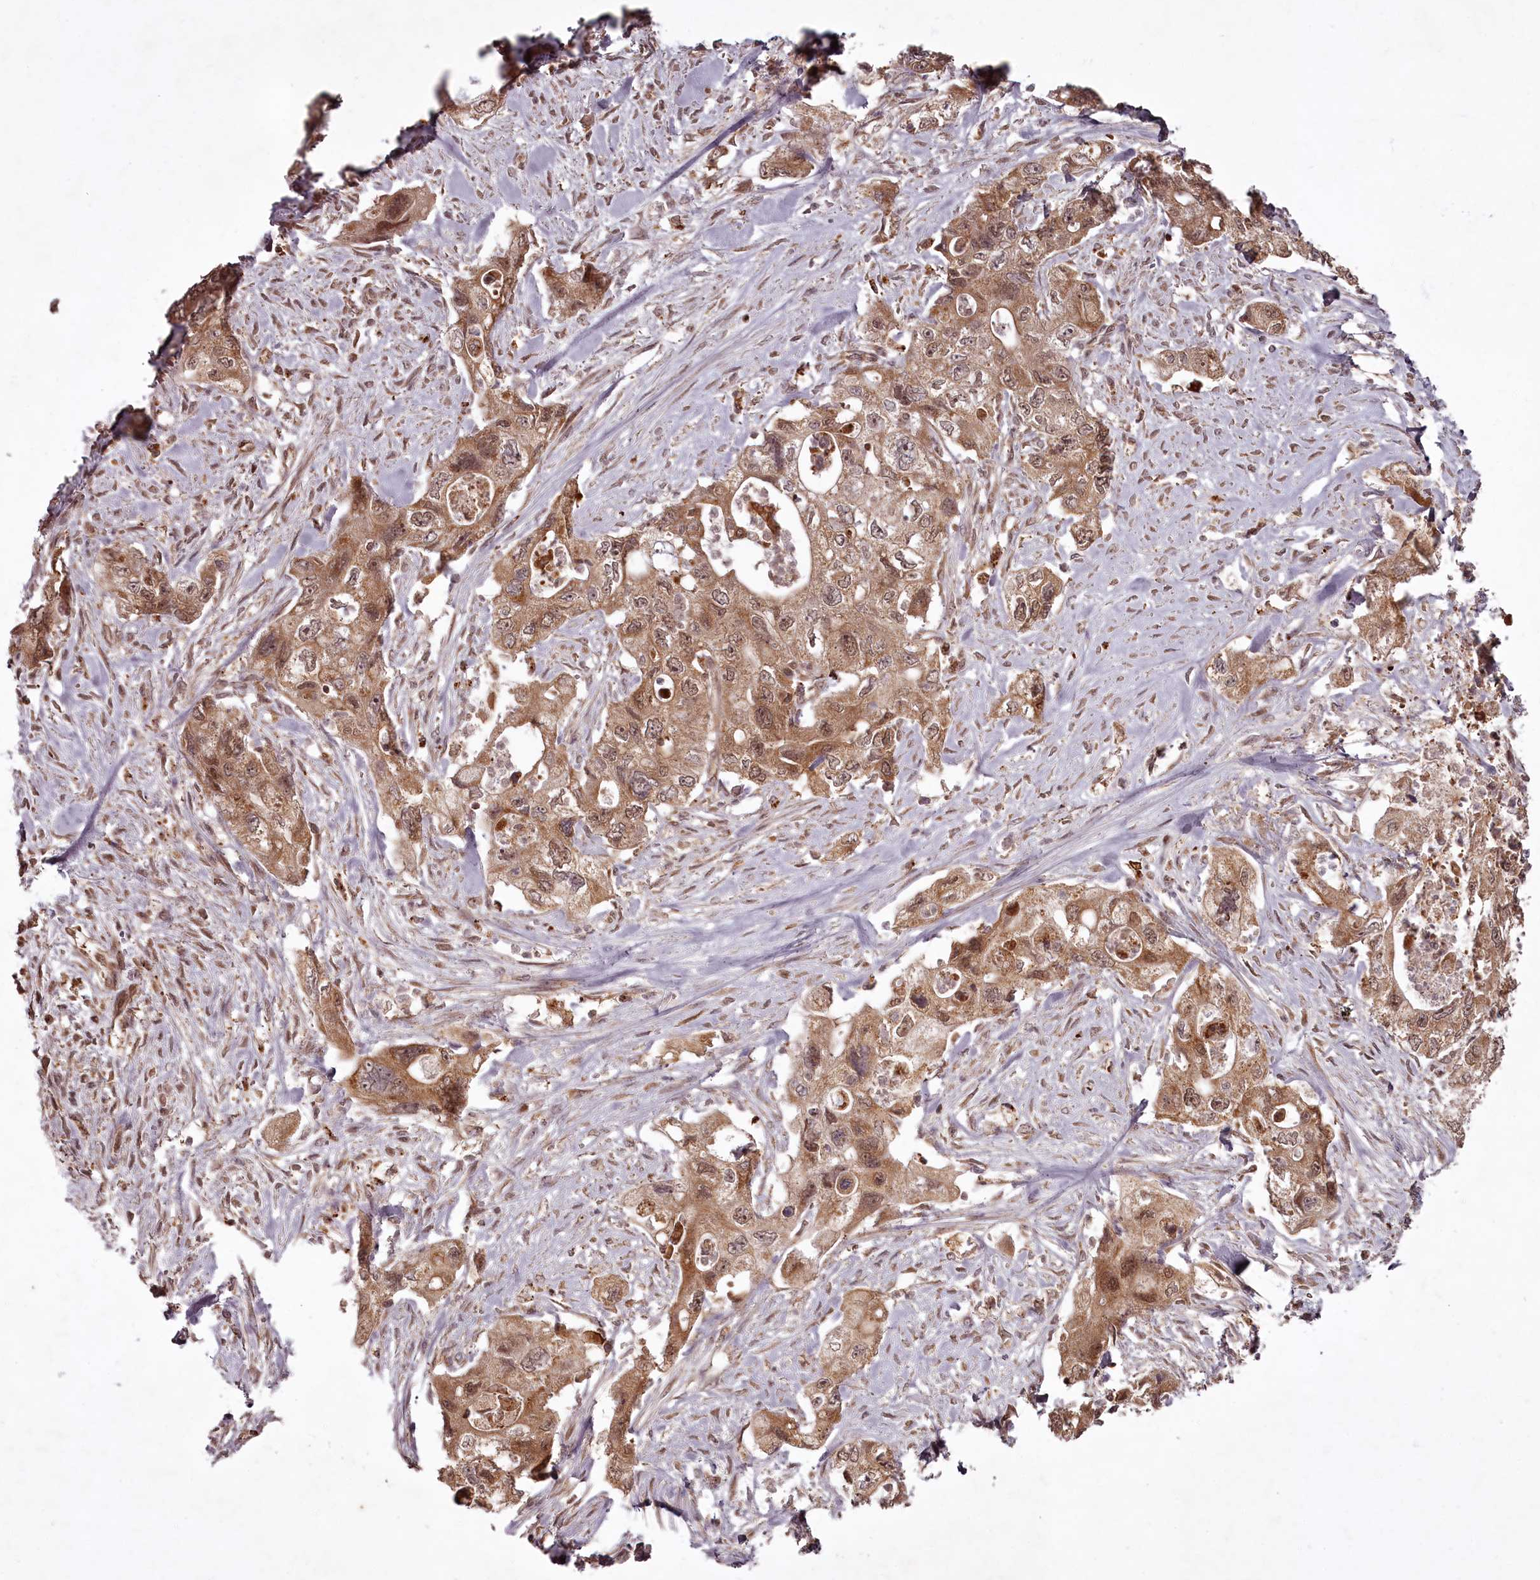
{"staining": {"intensity": "moderate", "quantity": ">75%", "location": "cytoplasmic/membranous,nuclear"}, "tissue": "pancreatic cancer", "cell_type": "Tumor cells", "image_type": "cancer", "snomed": [{"axis": "morphology", "description": "Adenocarcinoma, NOS"}, {"axis": "topography", "description": "Pancreas"}], "caption": "Human adenocarcinoma (pancreatic) stained for a protein (brown) exhibits moderate cytoplasmic/membranous and nuclear positive expression in about >75% of tumor cells.", "gene": "PCBP2", "patient": {"sex": "female", "age": 73}}